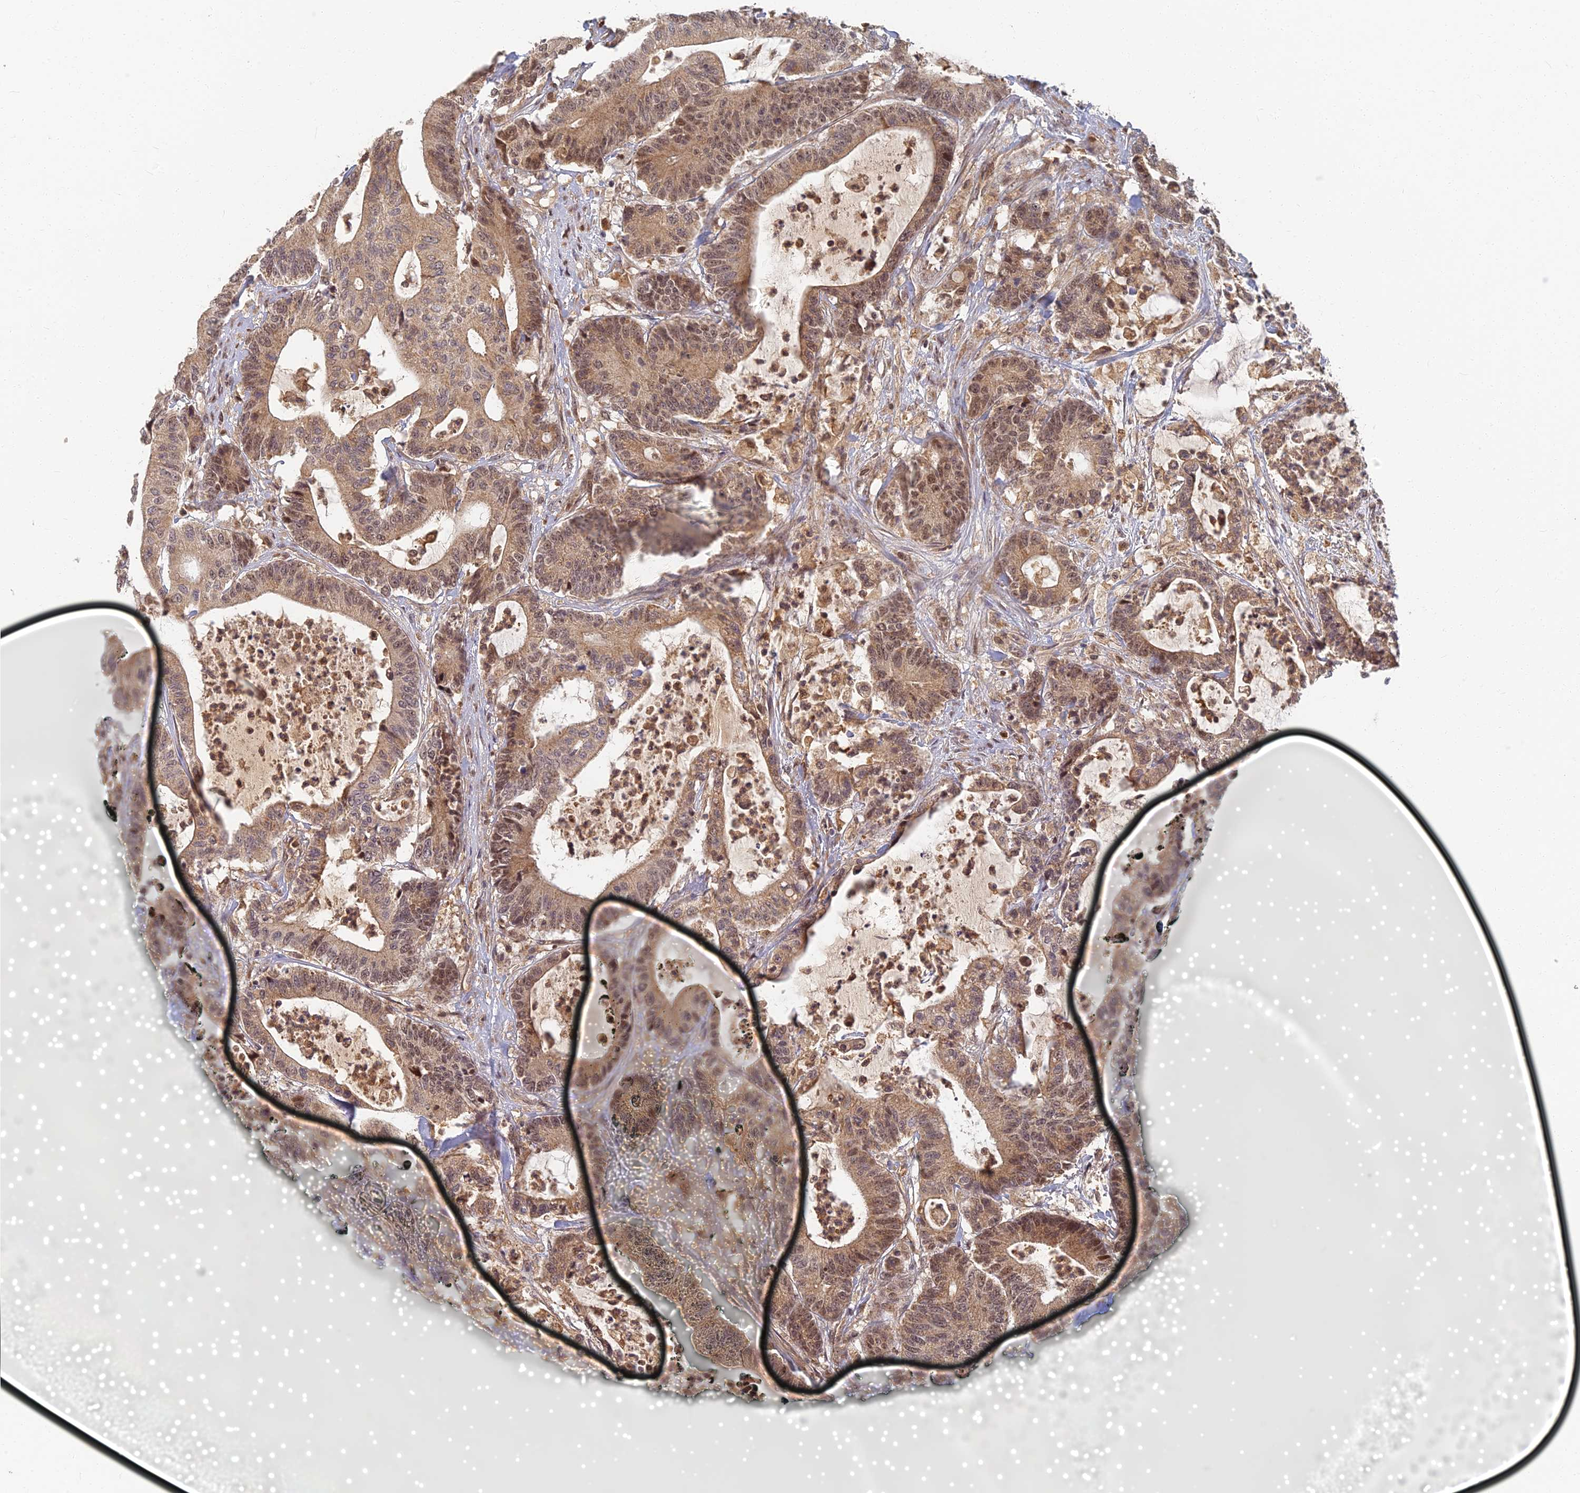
{"staining": {"intensity": "moderate", "quantity": ">75%", "location": "cytoplasmic/membranous"}, "tissue": "colorectal cancer", "cell_type": "Tumor cells", "image_type": "cancer", "snomed": [{"axis": "morphology", "description": "Adenocarcinoma, NOS"}, {"axis": "topography", "description": "Colon"}], "caption": "DAB immunohistochemical staining of human colorectal cancer (adenocarcinoma) reveals moderate cytoplasmic/membranous protein staining in approximately >75% of tumor cells.", "gene": "RGL3", "patient": {"sex": "female", "age": 84}}